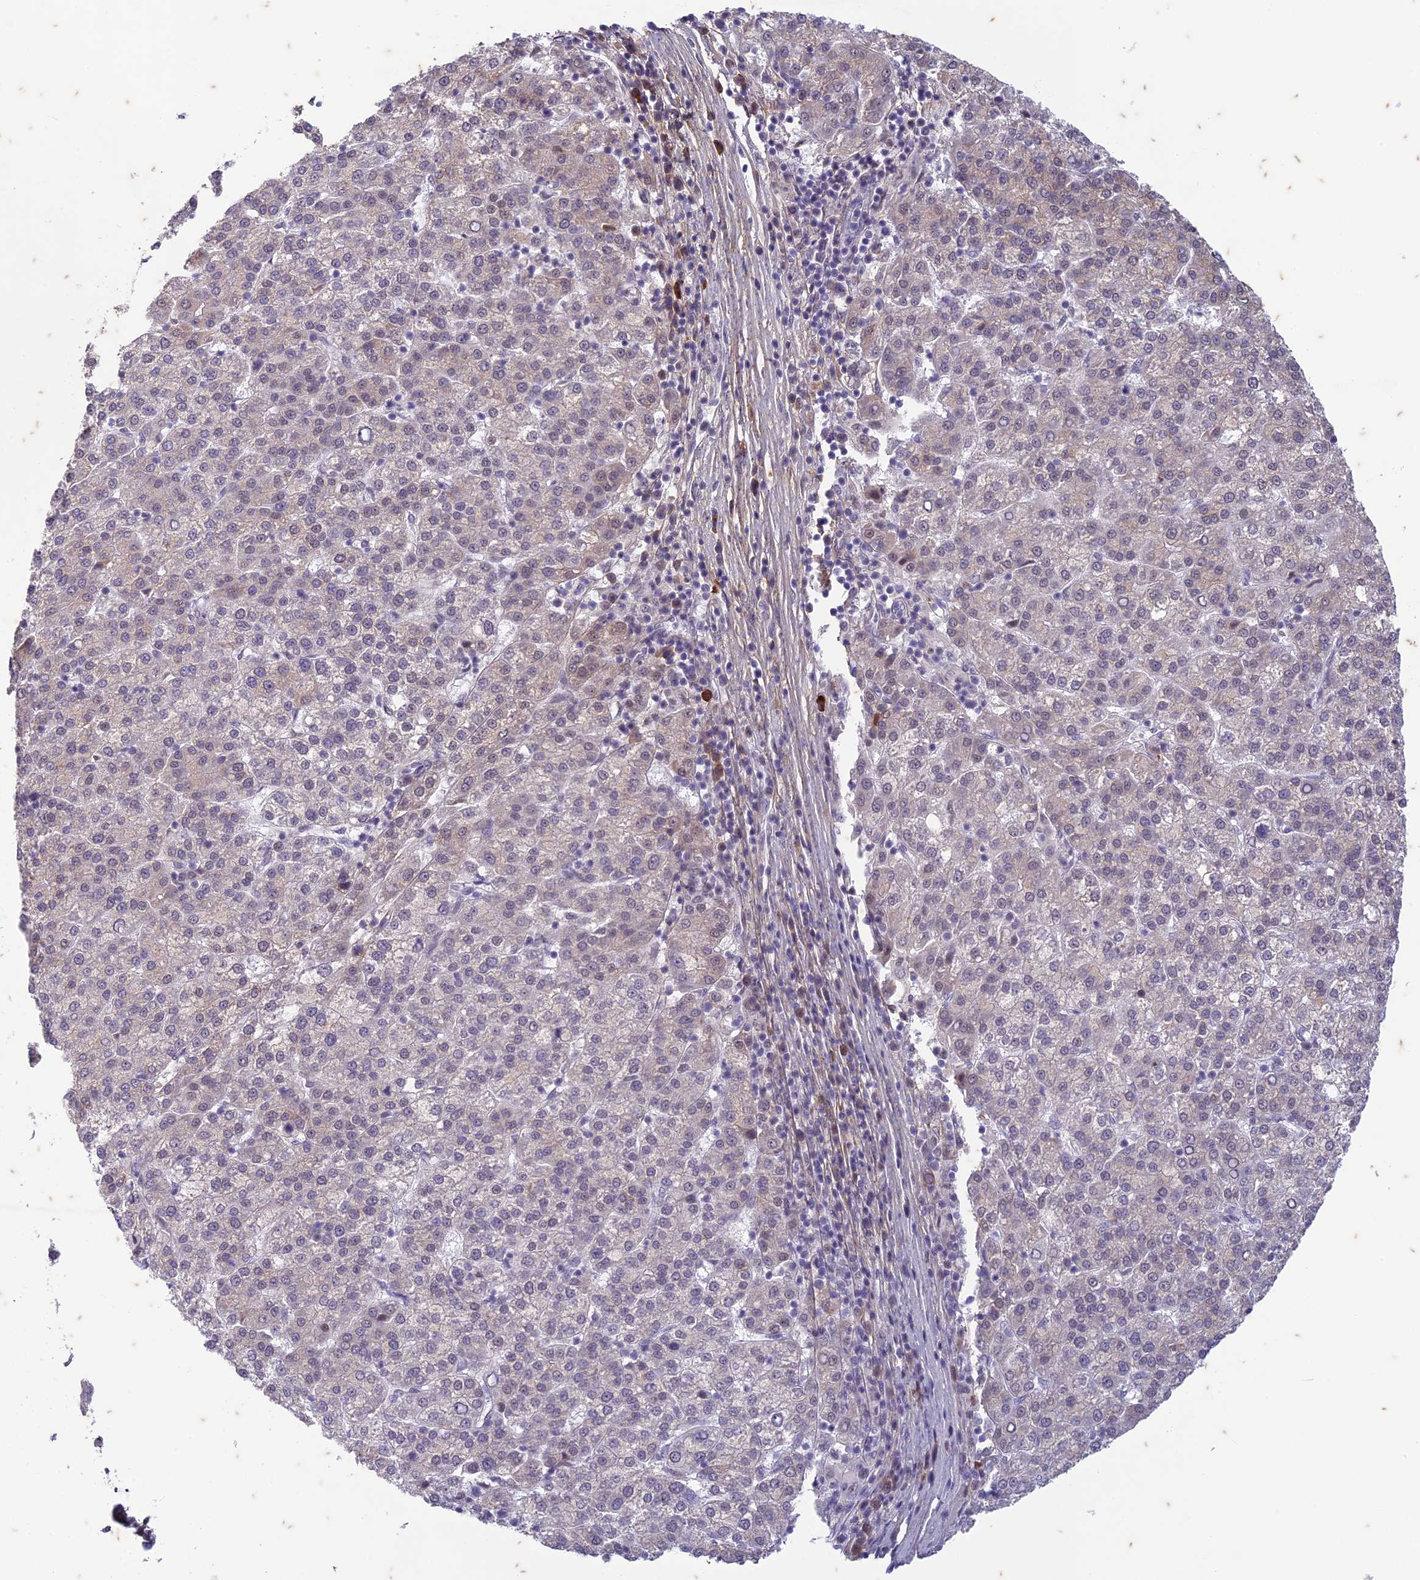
{"staining": {"intensity": "negative", "quantity": "none", "location": "none"}, "tissue": "liver cancer", "cell_type": "Tumor cells", "image_type": "cancer", "snomed": [{"axis": "morphology", "description": "Carcinoma, Hepatocellular, NOS"}, {"axis": "topography", "description": "Liver"}], "caption": "Tumor cells are negative for protein expression in human liver hepatocellular carcinoma.", "gene": "PABPN1L", "patient": {"sex": "female", "age": 58}}